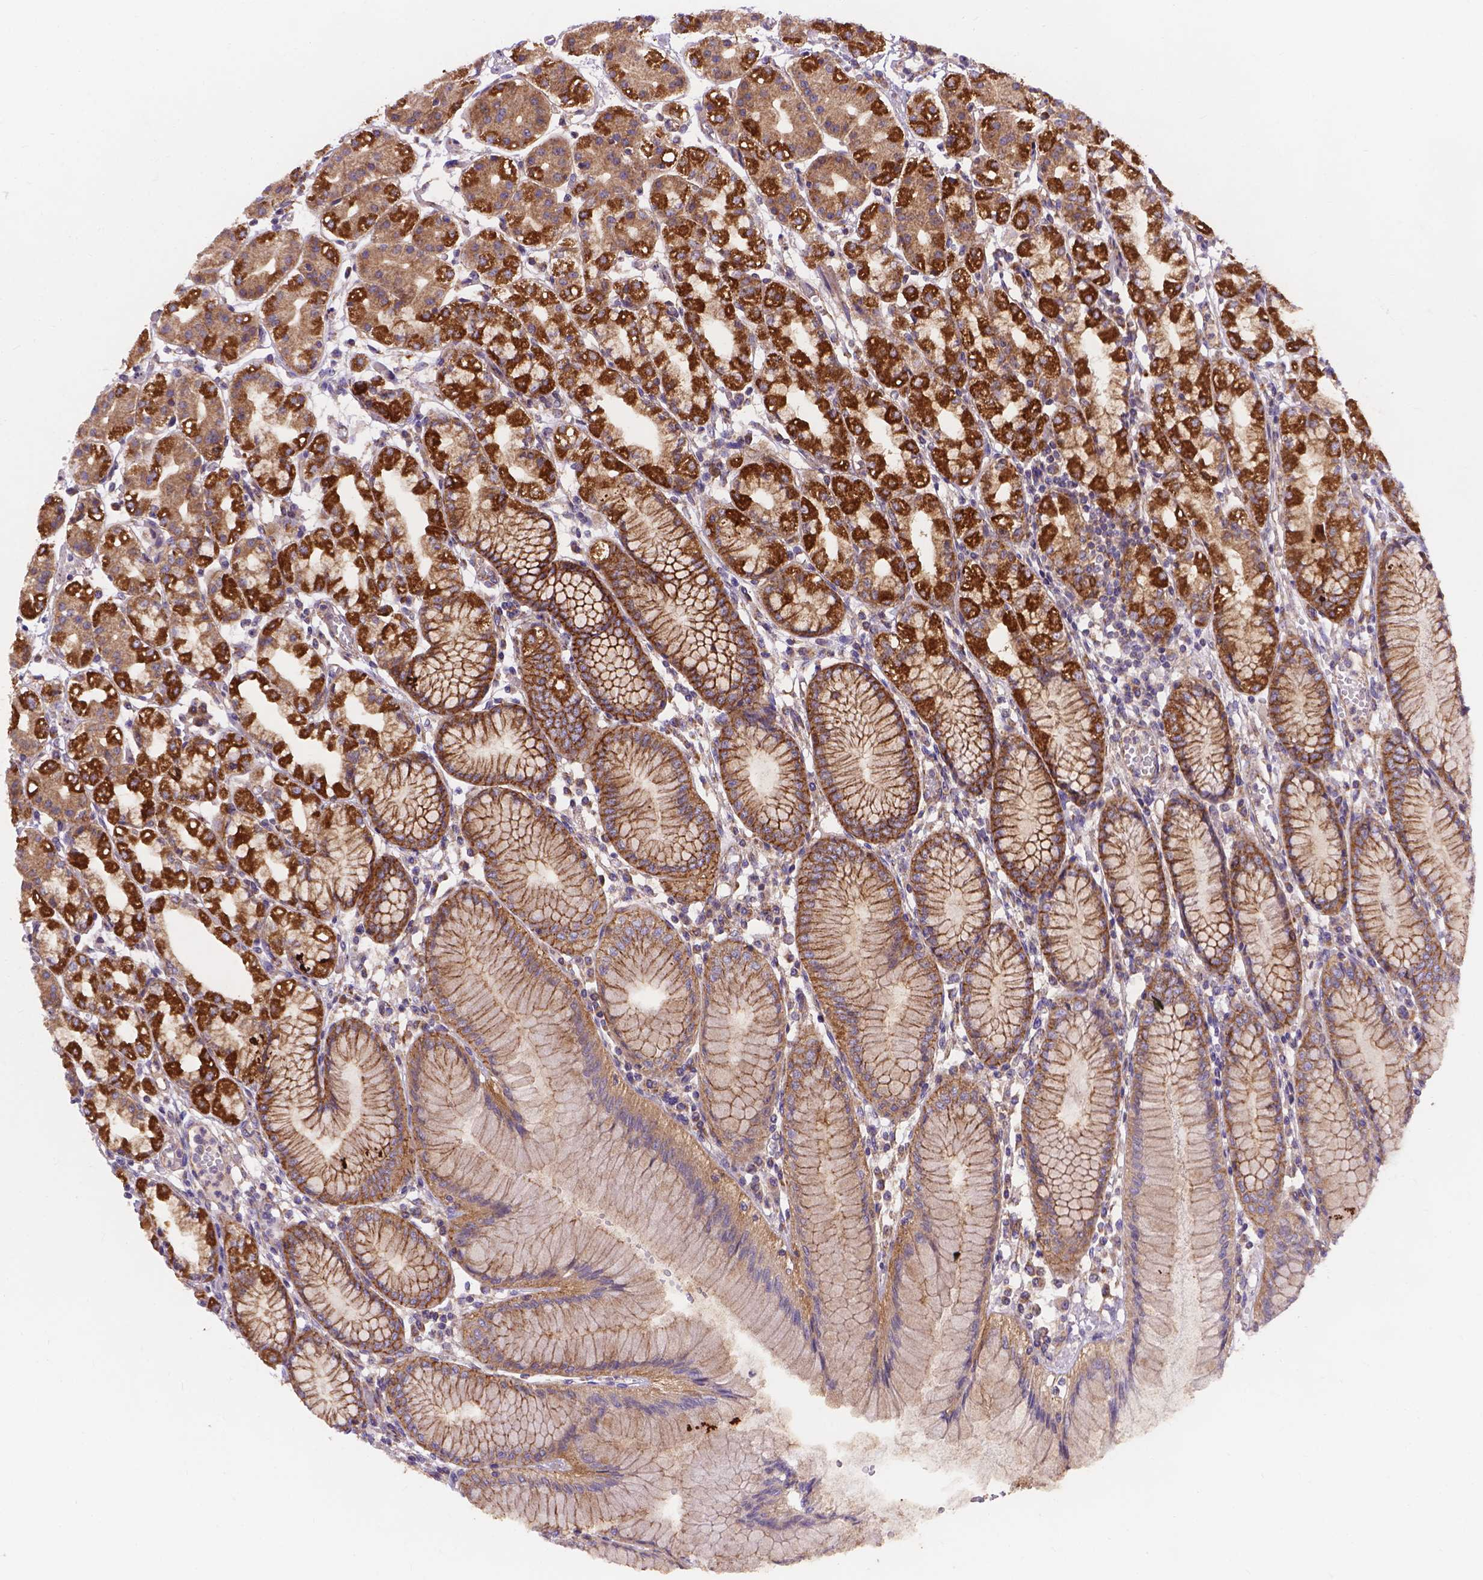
{"staining": {"intensity": "strong", "quantity": "25%-75%", "location": "cytoplasmic/membranous"}, "tissue": "stomach", "cell_type": "Glandular cells", "image_type": "normal", "snomed": [{"axis": "morphology", "description": "Normal tissue, NOS"}, {"axis": "topography", "description": "Skeletal muscle"}, {"axis": "topography", "description": "Stomach"}], "caption": "Immunohistochemistry (IHC) of unremarkable human stomach displays high levels of strong cytoplasmic/membranous expression in approximately 25%-75% of glandular cells. (brown staining indicates protein expression, while blue staining denotes nuclei).", "gene": "AK3", "patient": {"sex": "female", "age": 57}}